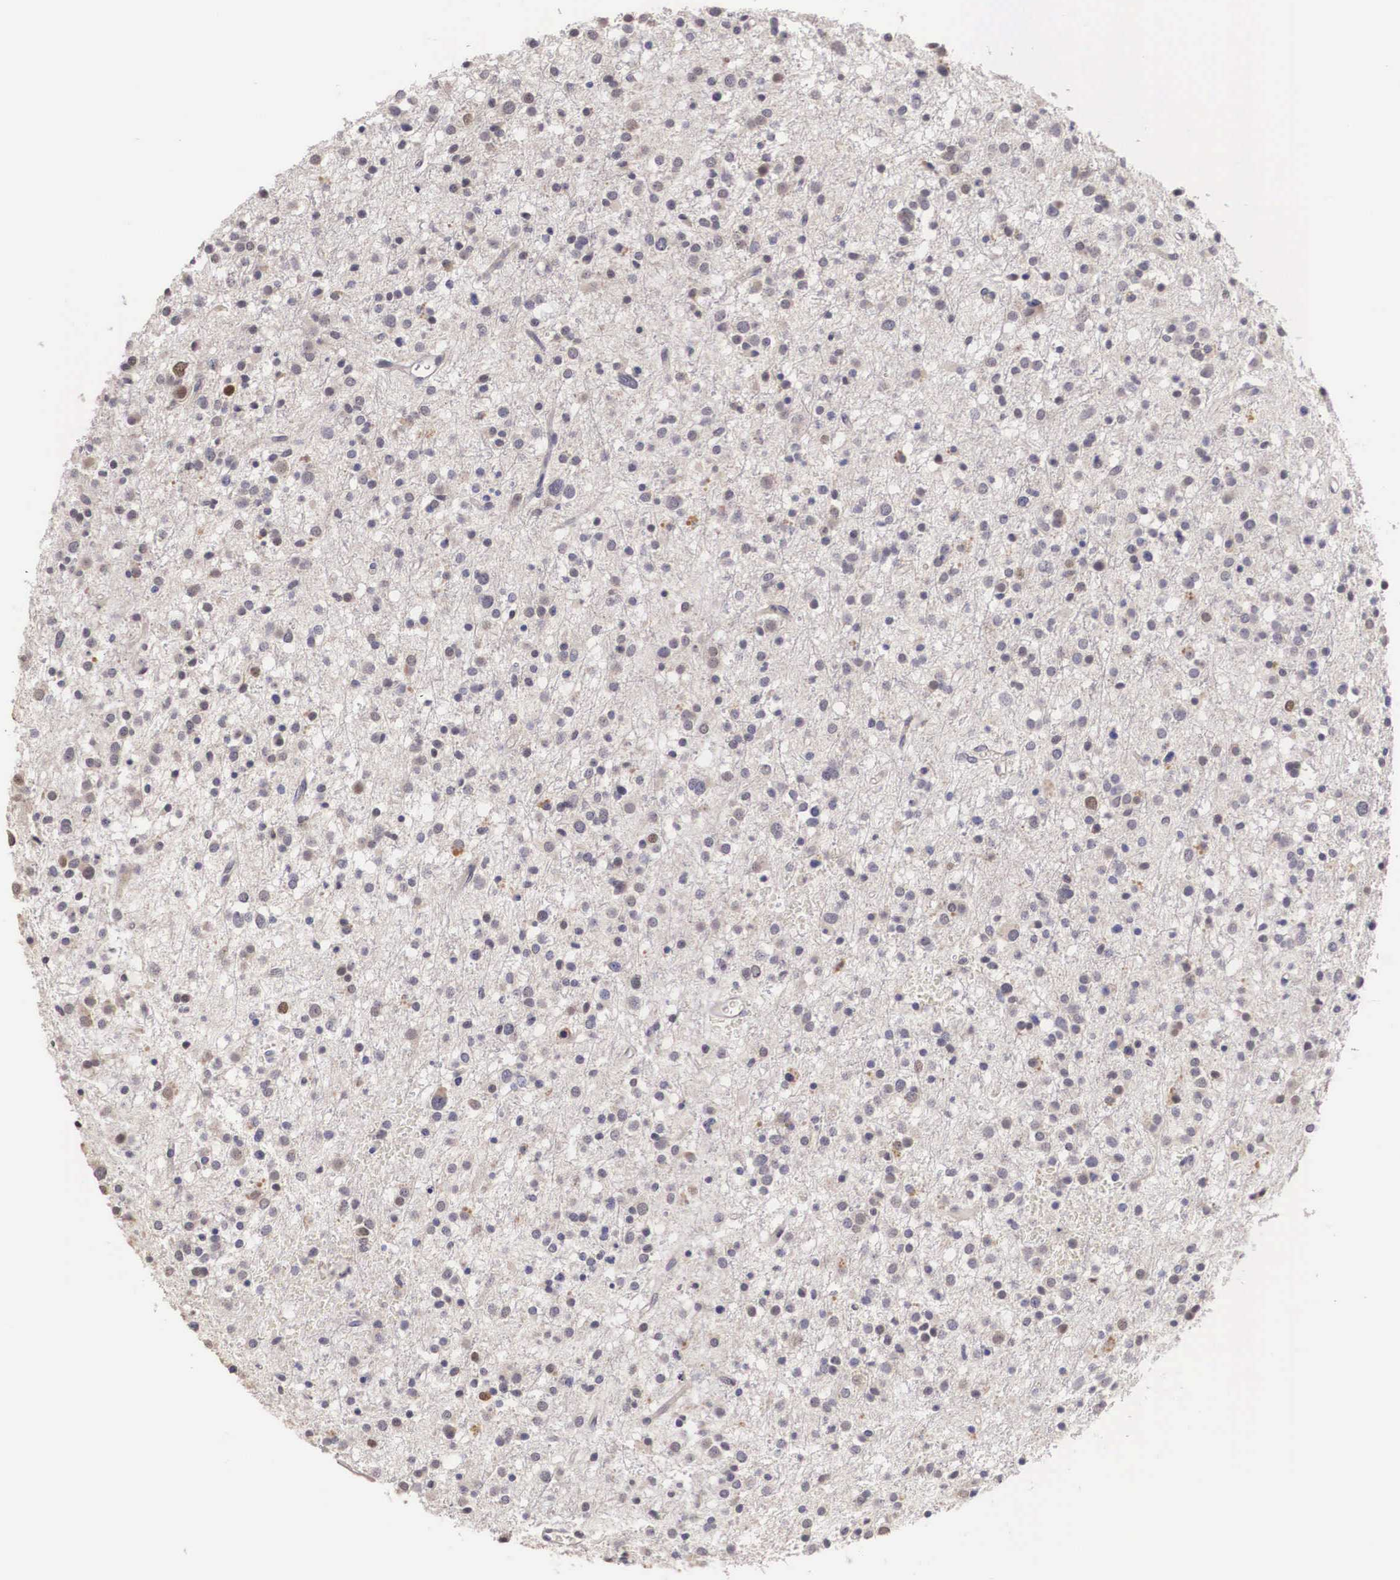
{"staining": {"intensity": "weak", "quantity": "<25%", "location": "nuclear"}, "tissue": "glioma", "cell_type": "Tumor cells", "image_type": "cancer", "snomed": [{"axis": "morphology", "description": "Glioma, malignant, Low grade"}, {"axis": "topography", "description": "Brain"}], "caption": "Photomicrograph shows no significant protein expression in tumor cells of malignant glioma (low-grade).", "gene": "ENOX2", "patient": {"sex": "female", "age": 36}}